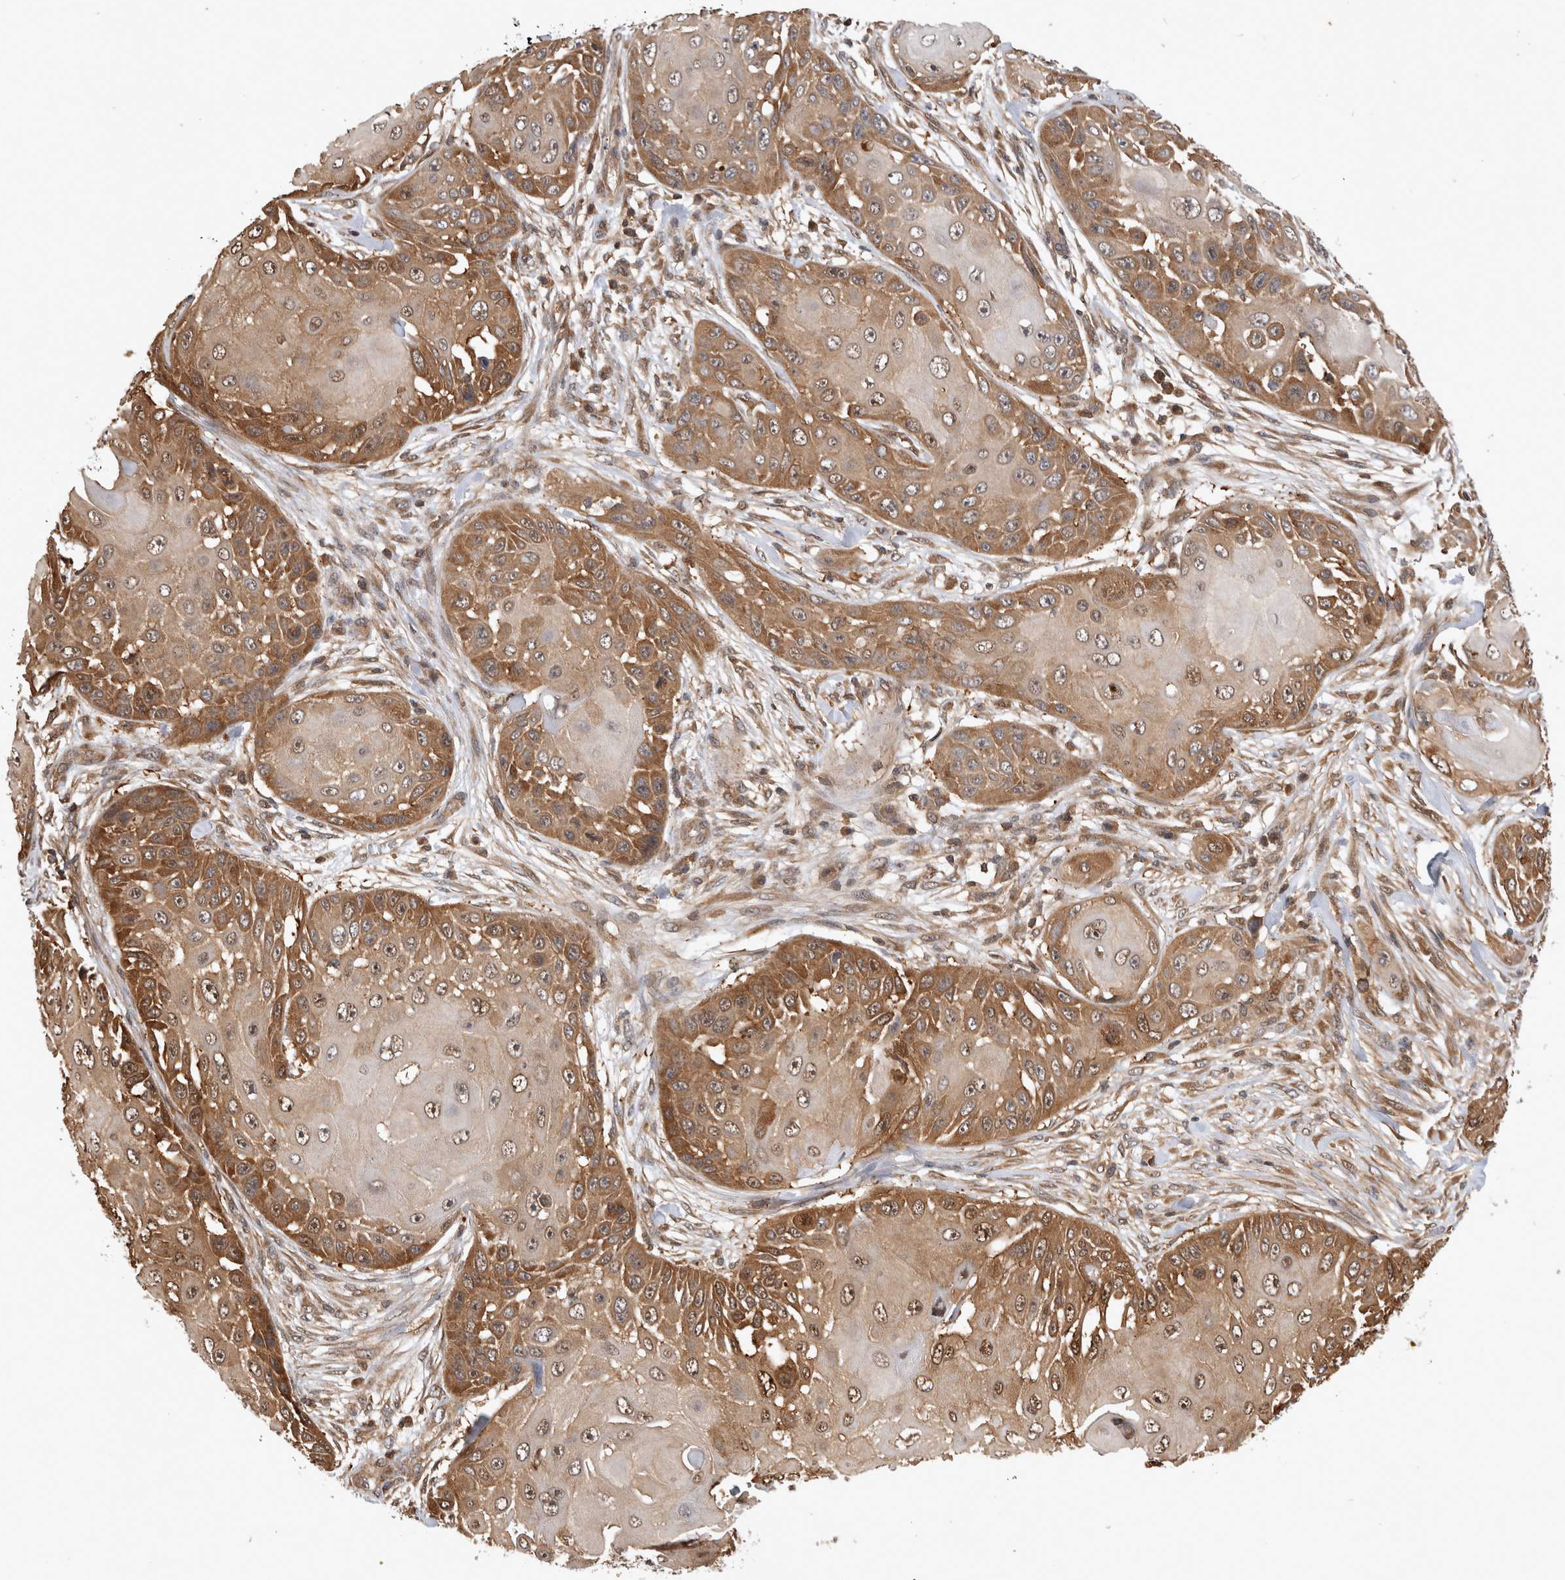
{"staining": {"intensity": "moderate", "quantity": ">75%", "location": "cytoplasmic/membranous,nuclear"}, "tissue": "skin cancer", "cell_type": "Tumor cells", "image_type": "cancer", "snomed": [{"axis": "morphology", "description": "Squamous cell carcinoma, NOS"}, {"axis": "topography", "description": "Skin"}], "caption": "Skin cancer stained with a brown dye exhibits moderate cytoplasmic/membranous and nuclear positive expression in approximately >75% of tumor cells.", "gene": "ASTN2", "patient": {"sex": "female", "age": 44}}